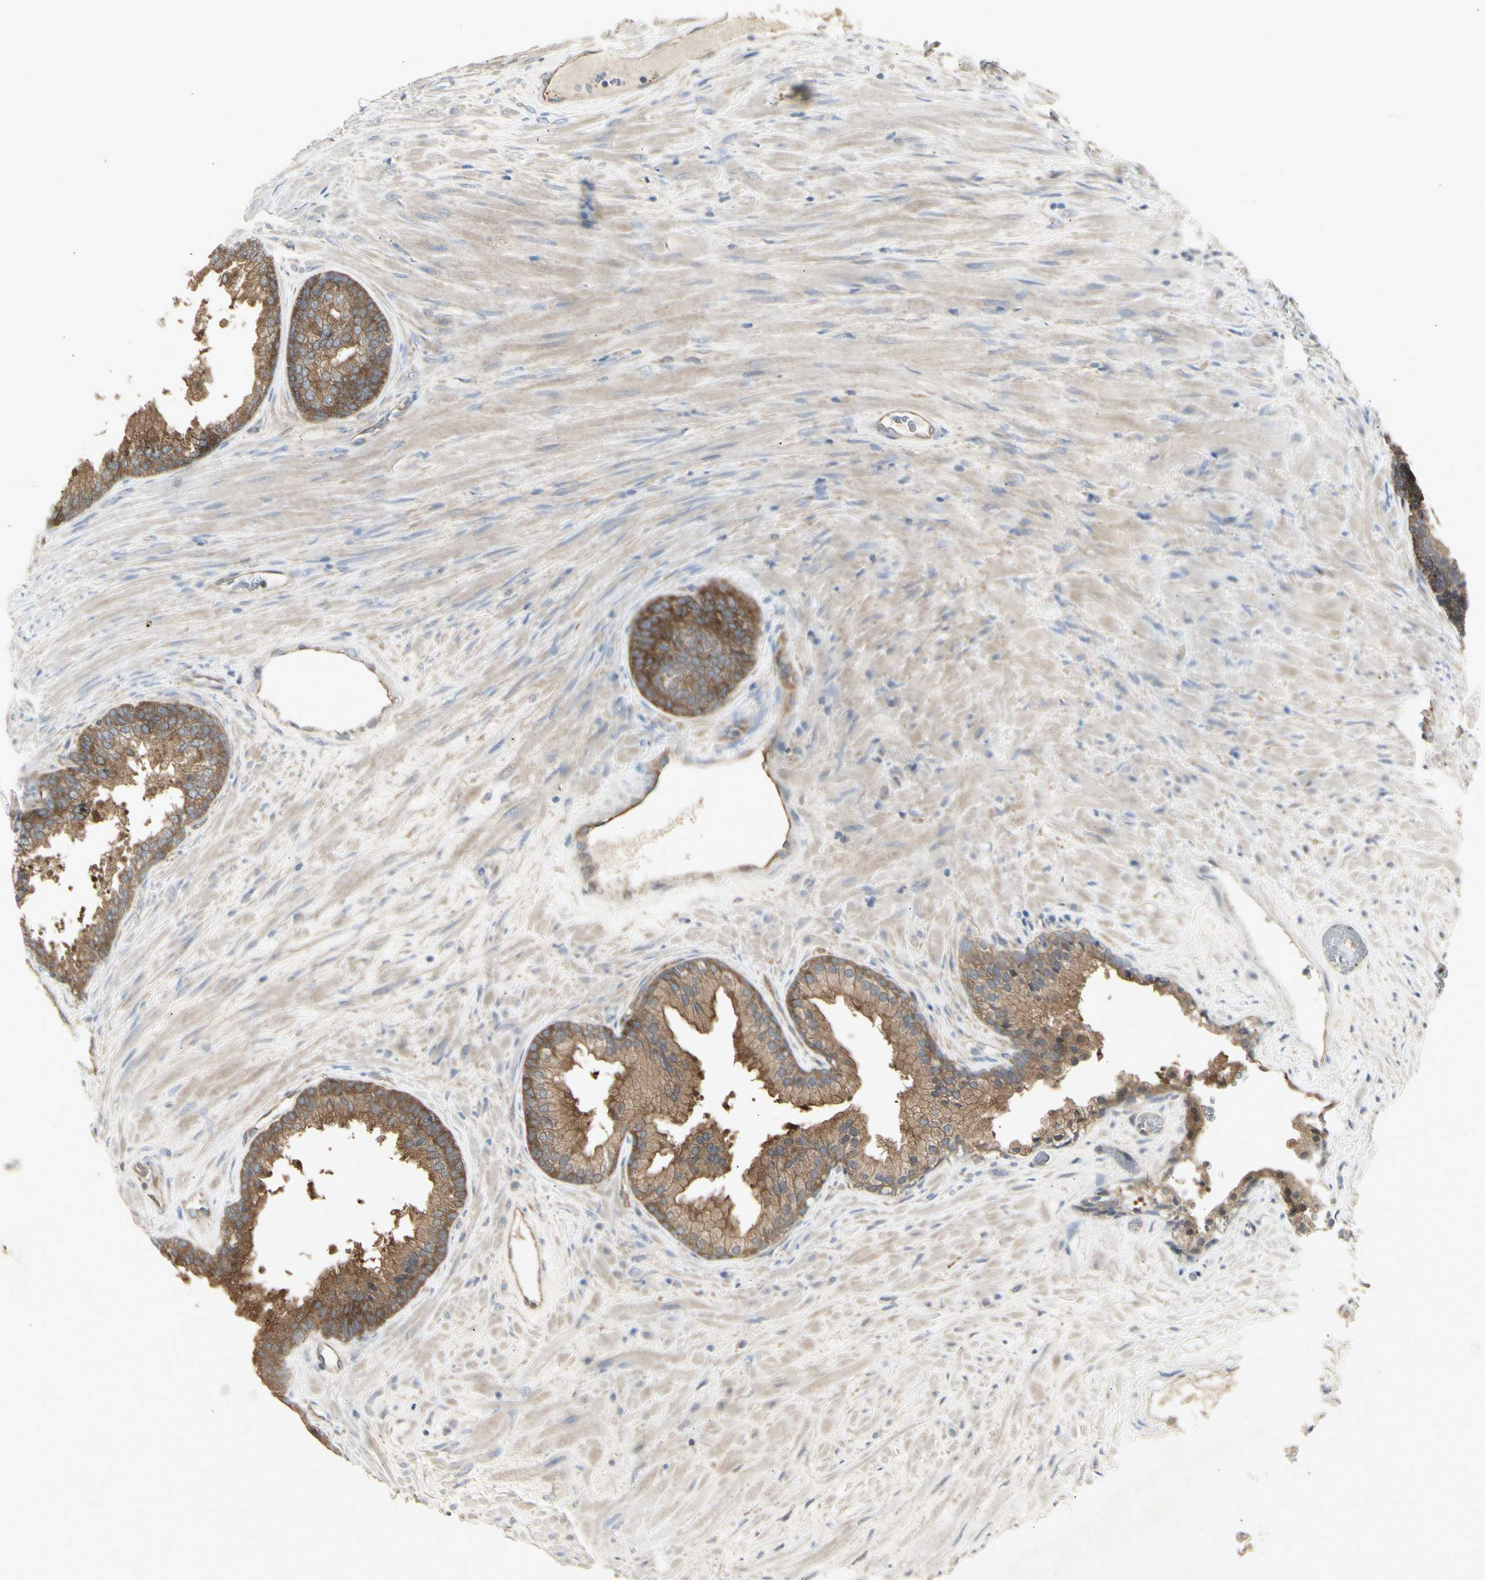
{"staining": {"intensity": "moderate", "quantity": ">75%", "location": "cytoplasmic/membranous"}, "tissue": "prostate", "cell_type": "Glandular cells", "image_type": "normal", "snomed": [{"axis": "morphology", "description": "Normal tissue, NOS"}, {"axis": "topography", "description": "Prostate"}], "caption": "Moderate cytoplasmic/membranous protein staining is seen in approximately >75% of glandular cells in prostate.", "gene": "CHURC1", "patient": {"sex": "male", "age": 76}}